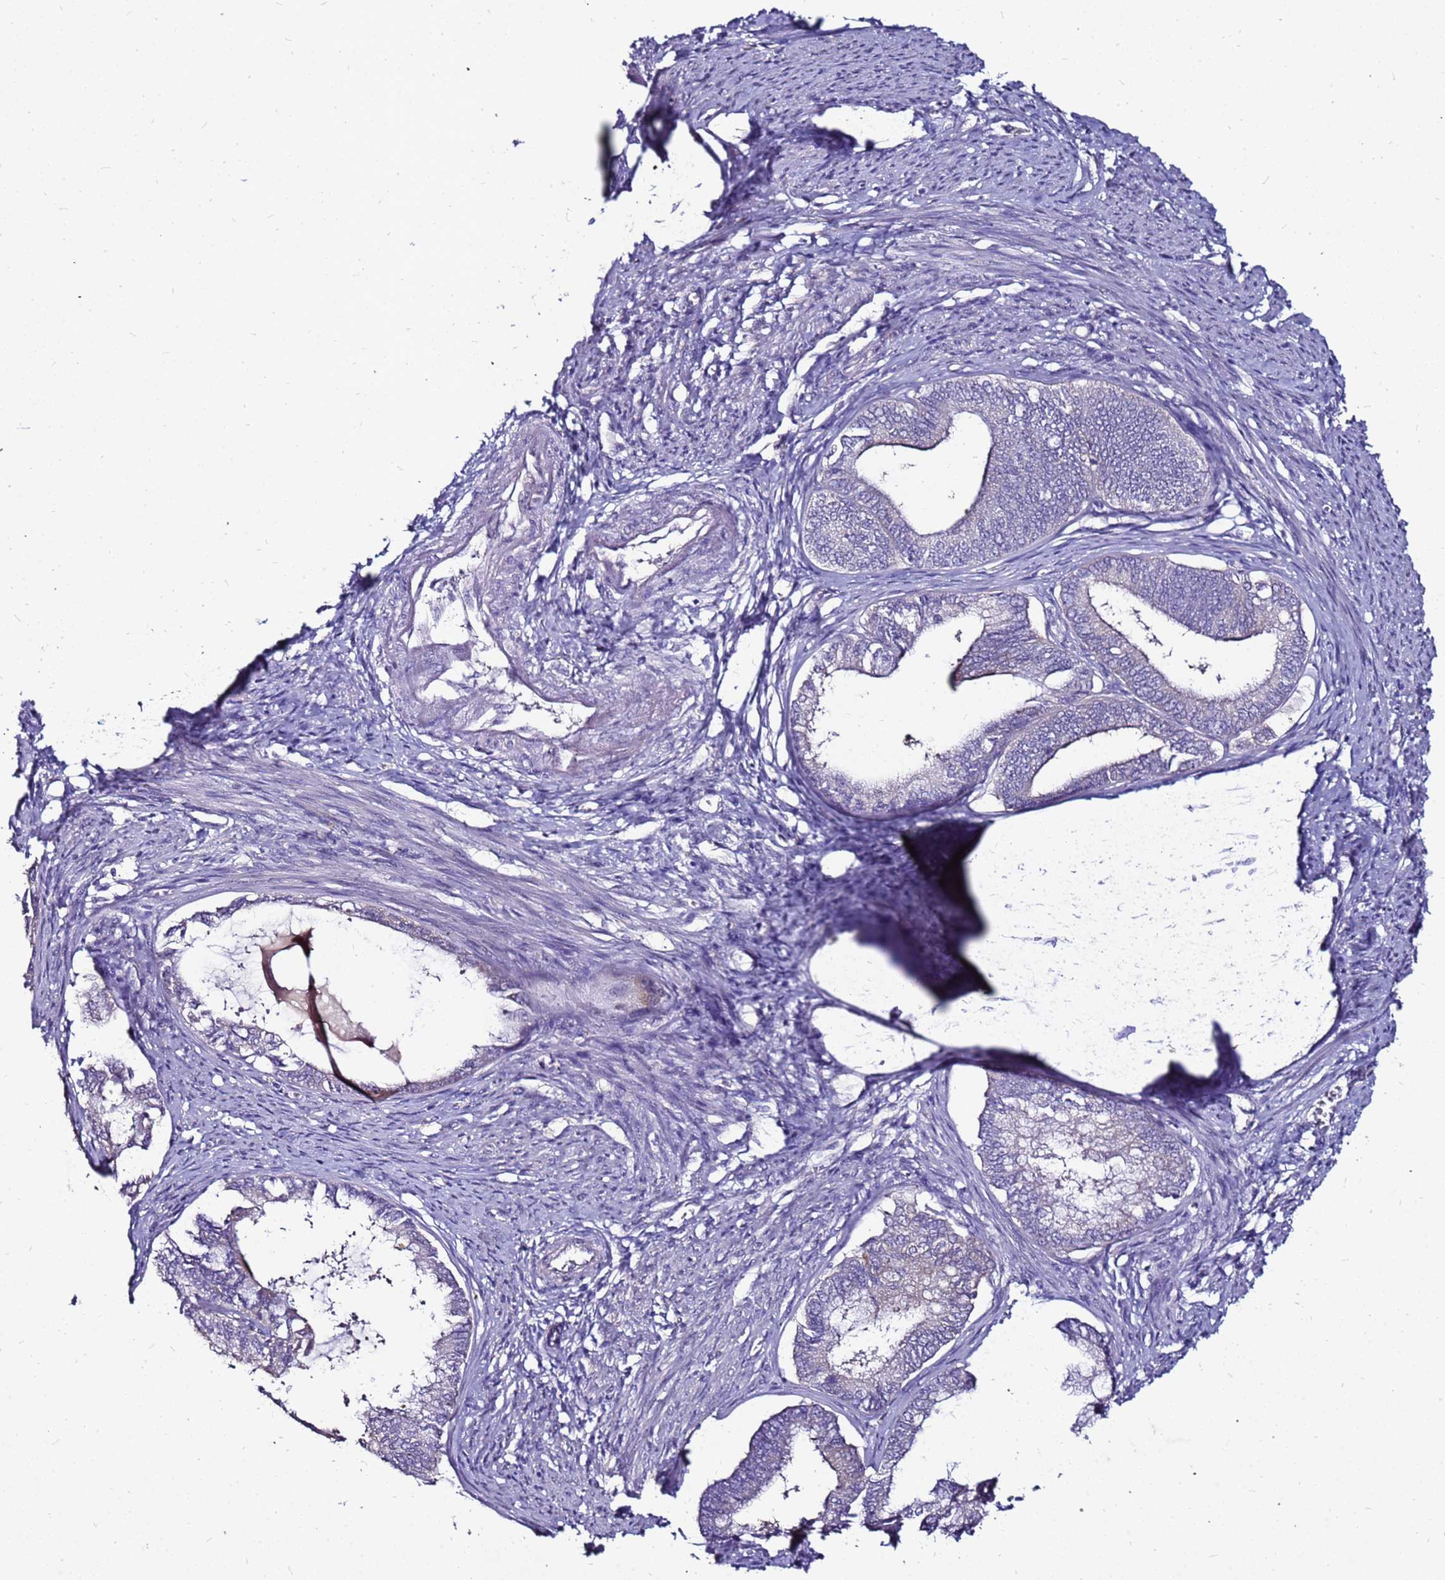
{"staining": {"intensity": "negative", "quantity": "none", "location": "none"}, "tissue": "endometrial cancer", "cell_type": "Tumor cells", "image_type": "cancer", "snomed": [{"axis": "morphology", "description": "Adenocarcinoma, NOS"}, {"axis": "topography", "description": "Endometrium"}], "caption": "An IHC micrograph of endometrial adenocarcinoma is shown. There is no staining in tumor cells of endometrial adenocarcinoma.", "gene": "SLC44A3", "patient": {"sex": "female", "age": 86}}